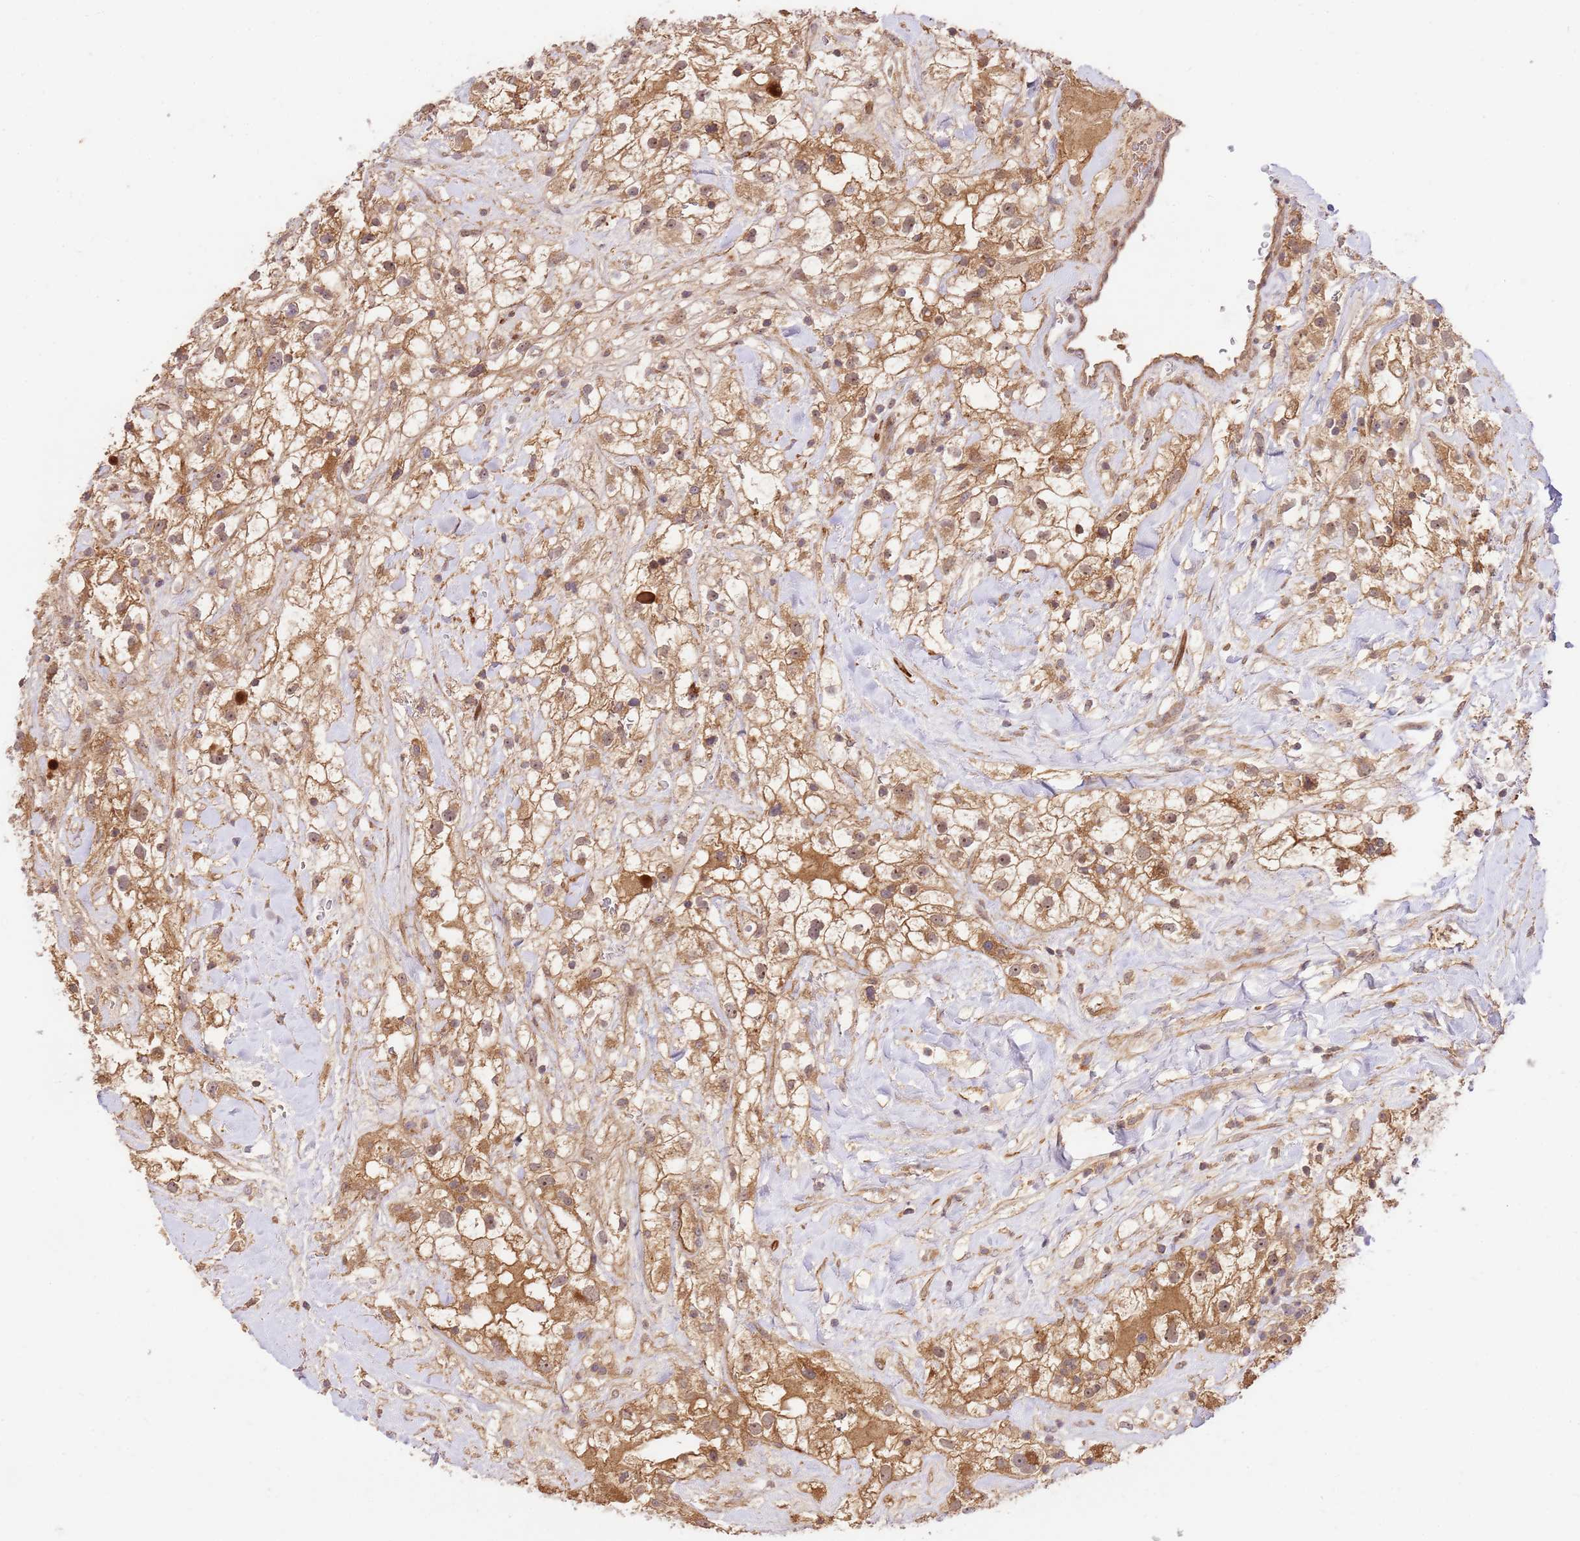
{"staining": {"intensity": "moderate", "quantity": ">75%", "location": "cytoplasmic/membranous,nuclear"}, "tissue": "renal cancer", "cell_type": "Tumor cells", "image_type": "cancer", "snomed": [{"axis": "morphology", "description": "Adenocarcinoma, NOS"}, {"axis": "topography", "description": "Kidney"}], "caption": "Renal adenocarcinoma stained for a protein (brown) displays moderate cytoplasmic/membranous and nuclear positive positivity in about >75% of tumor cells.", "gene": "GAREM1", "patient": {"sex": "male", "age": 59}}